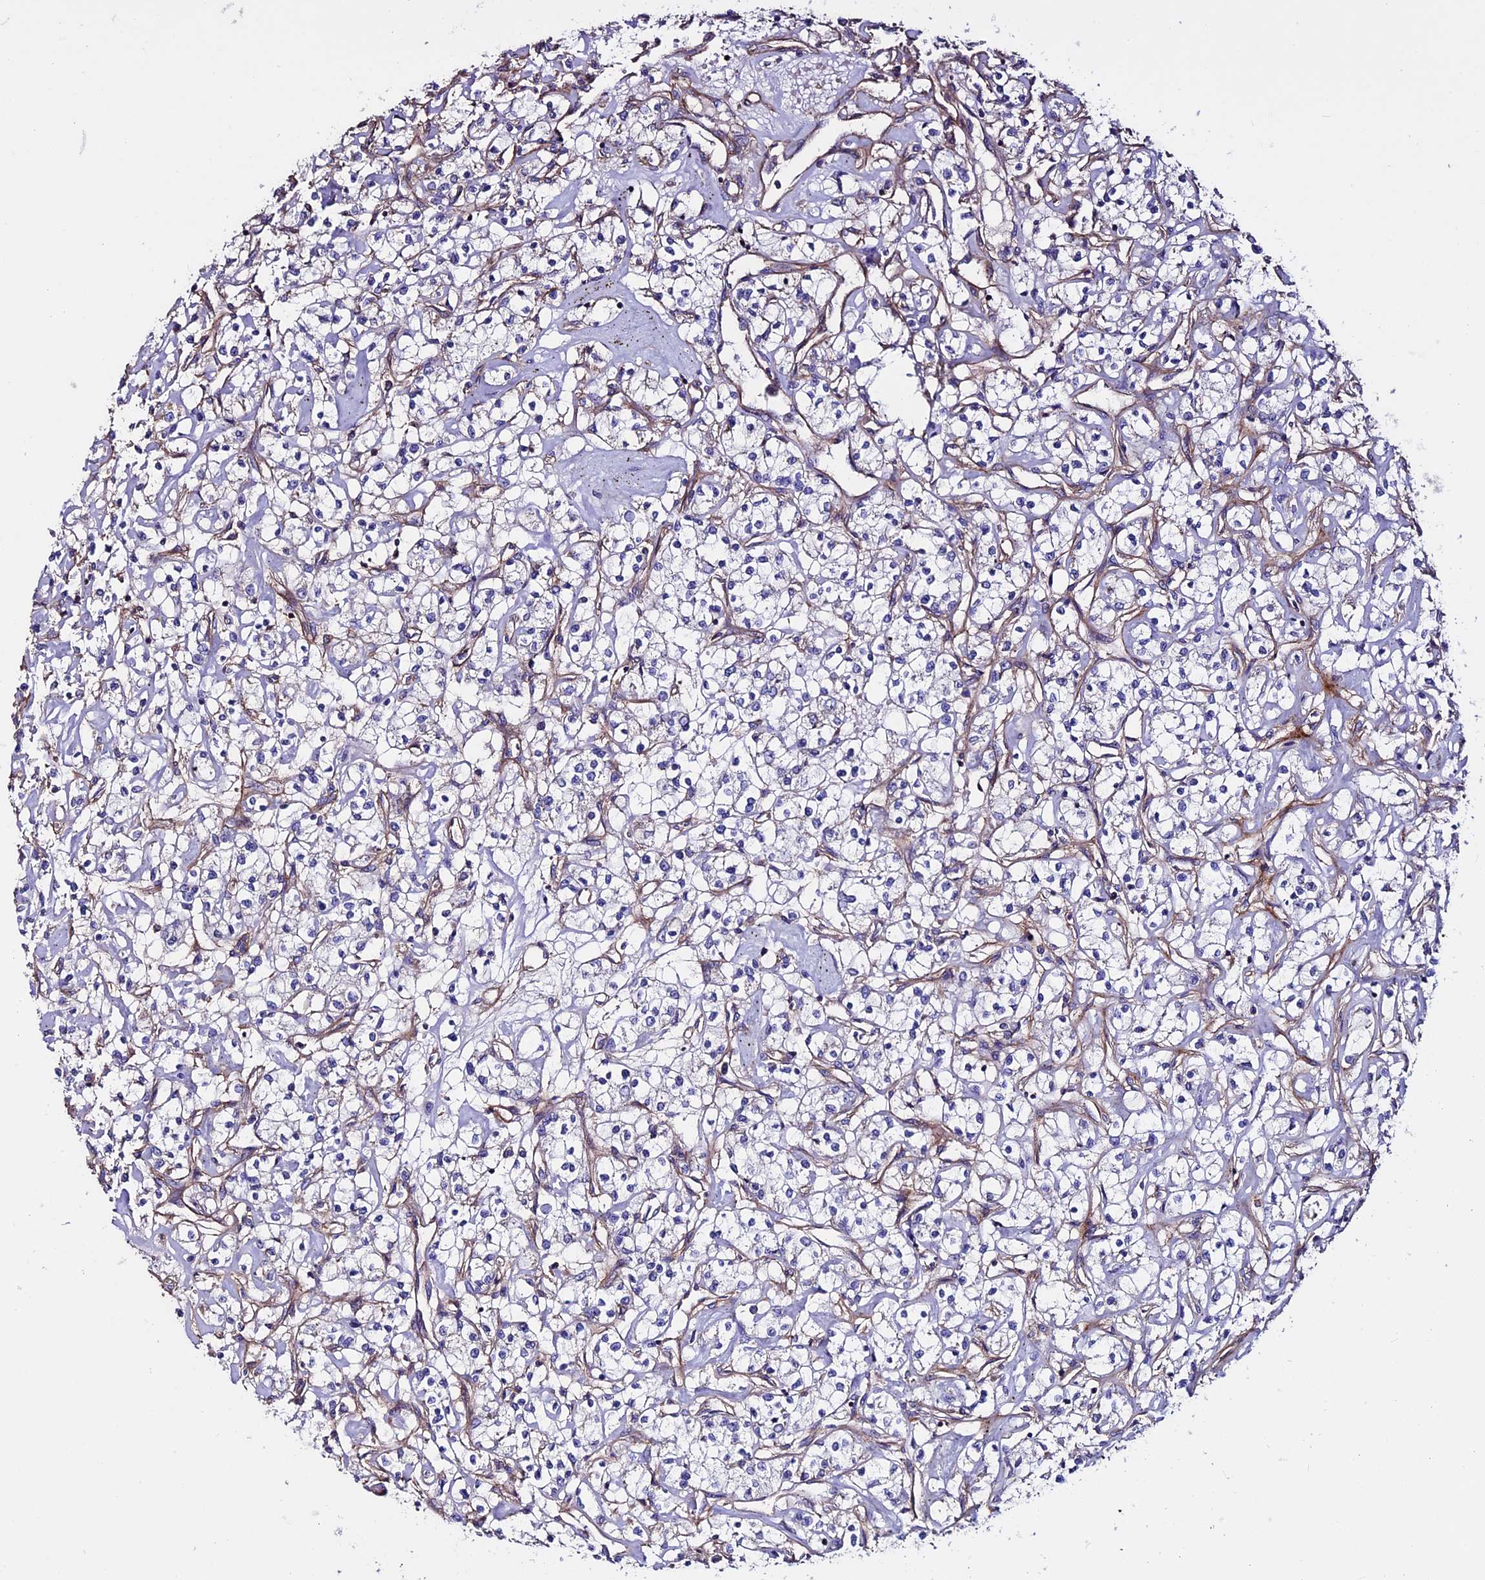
{"staining": {"intensity": "negative", "quantity": "none", "location": "none"}, "tissue": "renal cancer", "cell_type": "Tumor cells", "image_type": "cancer", "snomed": [{"axis": "morphology", "description": "Adenocarcinoma, NOS"}, {"axis": "topography", "description": "Kidney"}], "caption": "High magnification brightfield microscopy of renal cancer (adenocarcinoma) stained with DAB (3,3'-diaminobenzidine) (brown) and counterstained with hematoxylin (blue): tumor cells show no significant staining.", "gene": "EVA1B", "patient": {"sex": "female", "age": 59}}